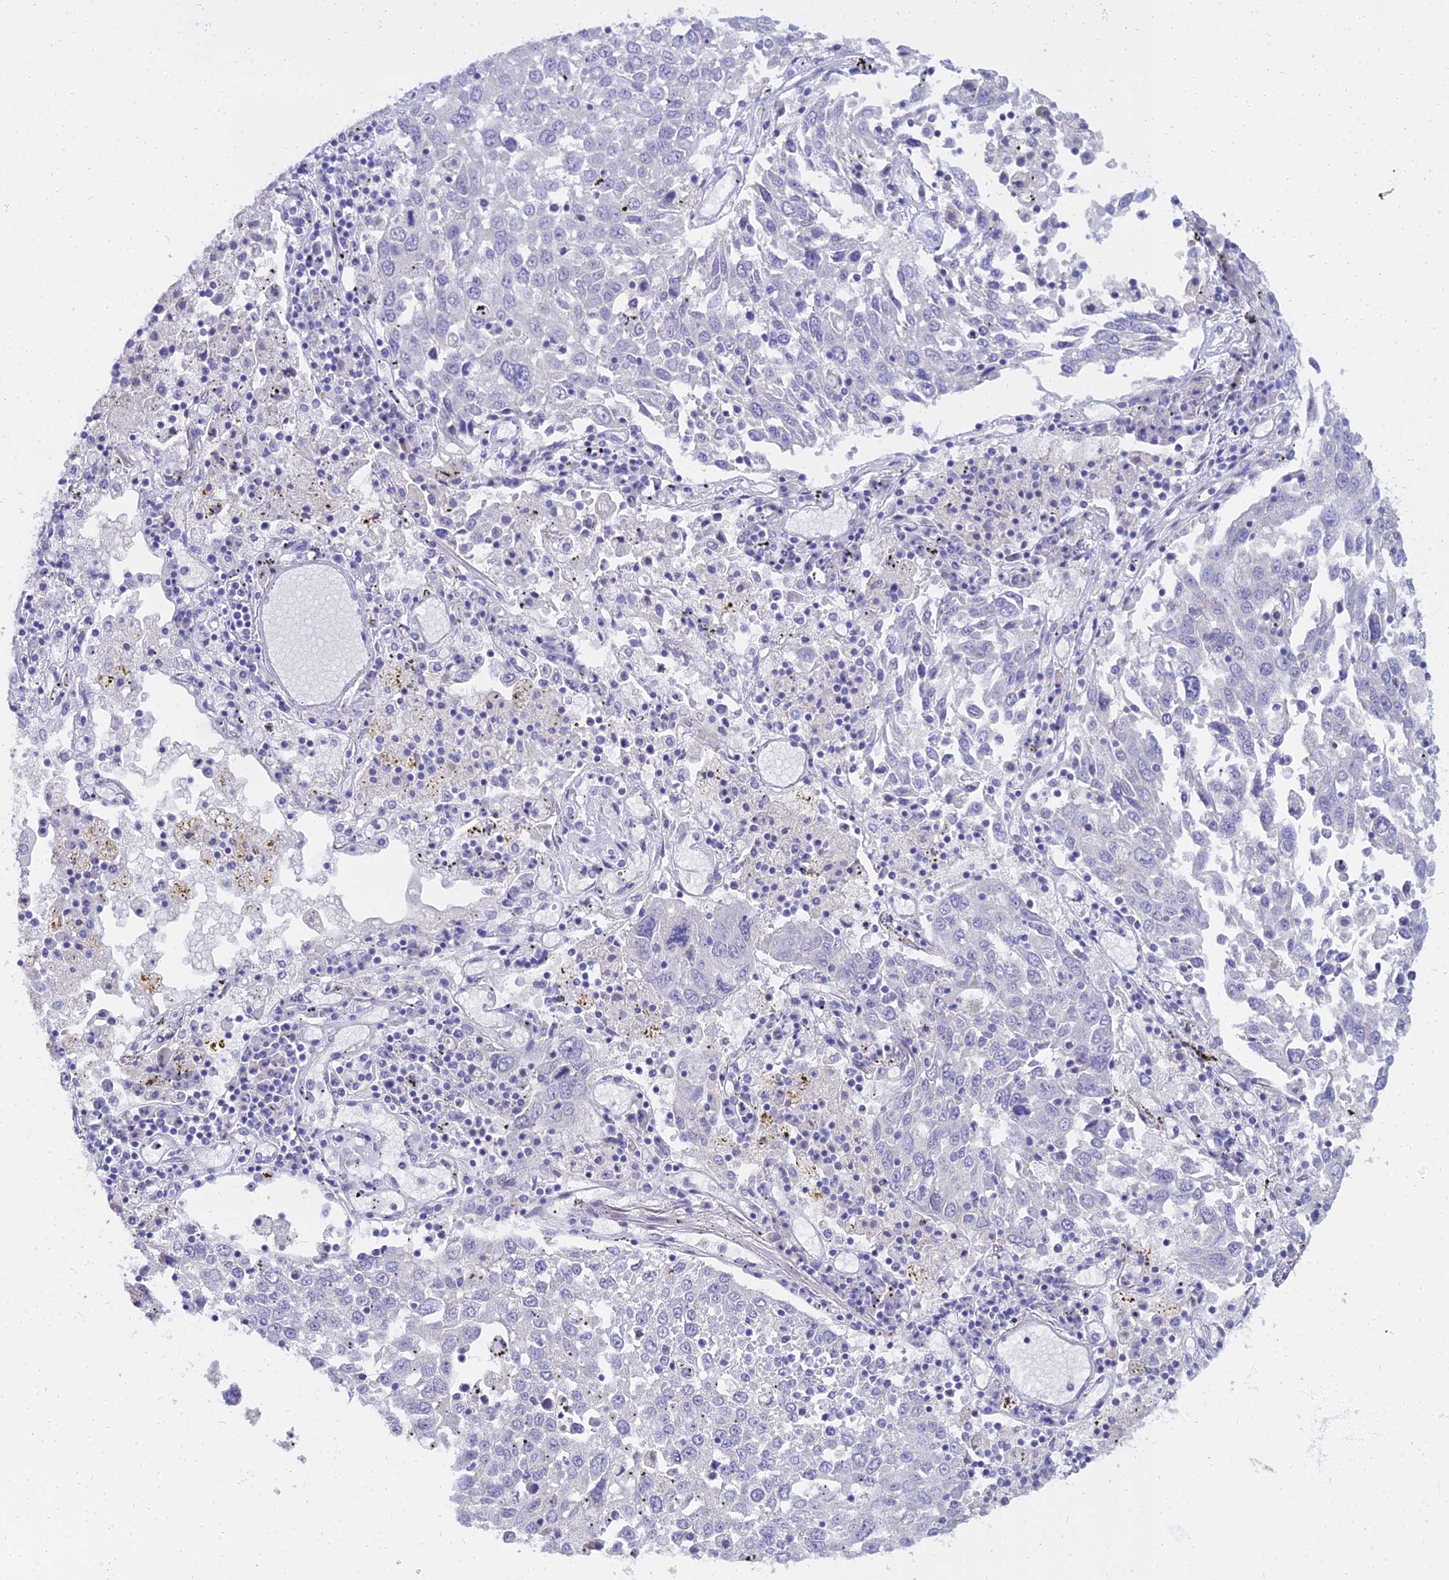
{"staining": {"intensity": "negative", "quantity": "none", "location": "none"}, "tissue": "lung cancer", "cell_type": "Tumor cells", "image_type": "cancer", "snomed": [{"axis": "morphology", "description": "Squamous cell carcinoma, NOS"}, {"axis": "topography", "description": "Lung"}], "caption": "A micrograph of human lung squamous cell carcinoma is negative for staining in tumor cells.", "gene": "NPY", "patient": {"sex": "male", "age": 65}}